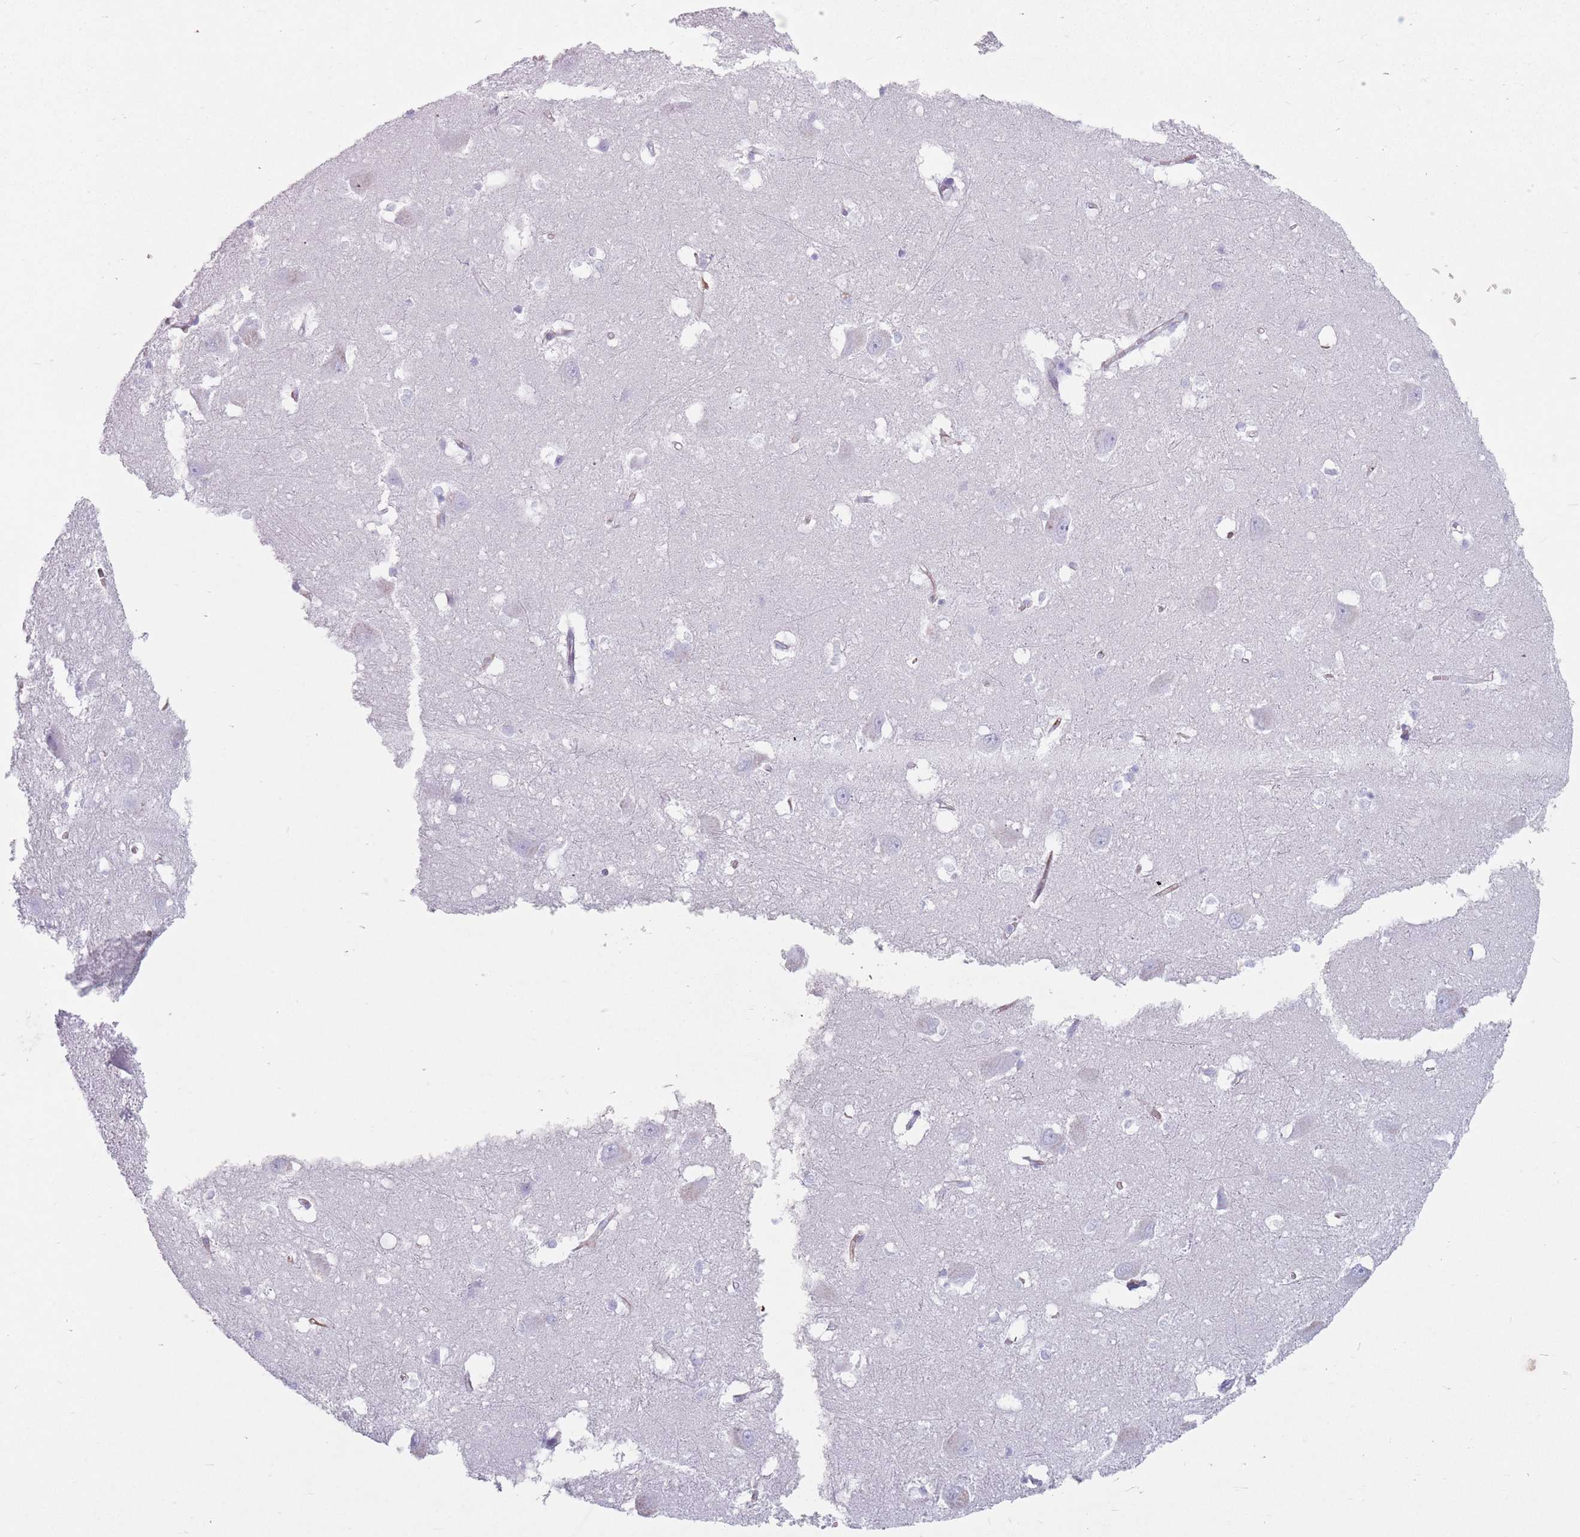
{"staining": {"intensity": "negative", "quantity": "none", "location": "none"}, "tissue": "caudate", "cell_type": "Glial cells", "image_type": "normal", "snomed": [{"axis": "morphology", "description": "Normal tissue, NOS"}, {"axis": "topography", "description": "Lateral ventricle wall"}], "caption": "There is no significant positivity in glial cells of caudate. (Stains: DAB IHC with hematoxylin counter stain, Microscopy: brightfield microscopy at high magnification).", "gene": "ST3GAL5", "patient": {"sex": "male", "age": 37}}